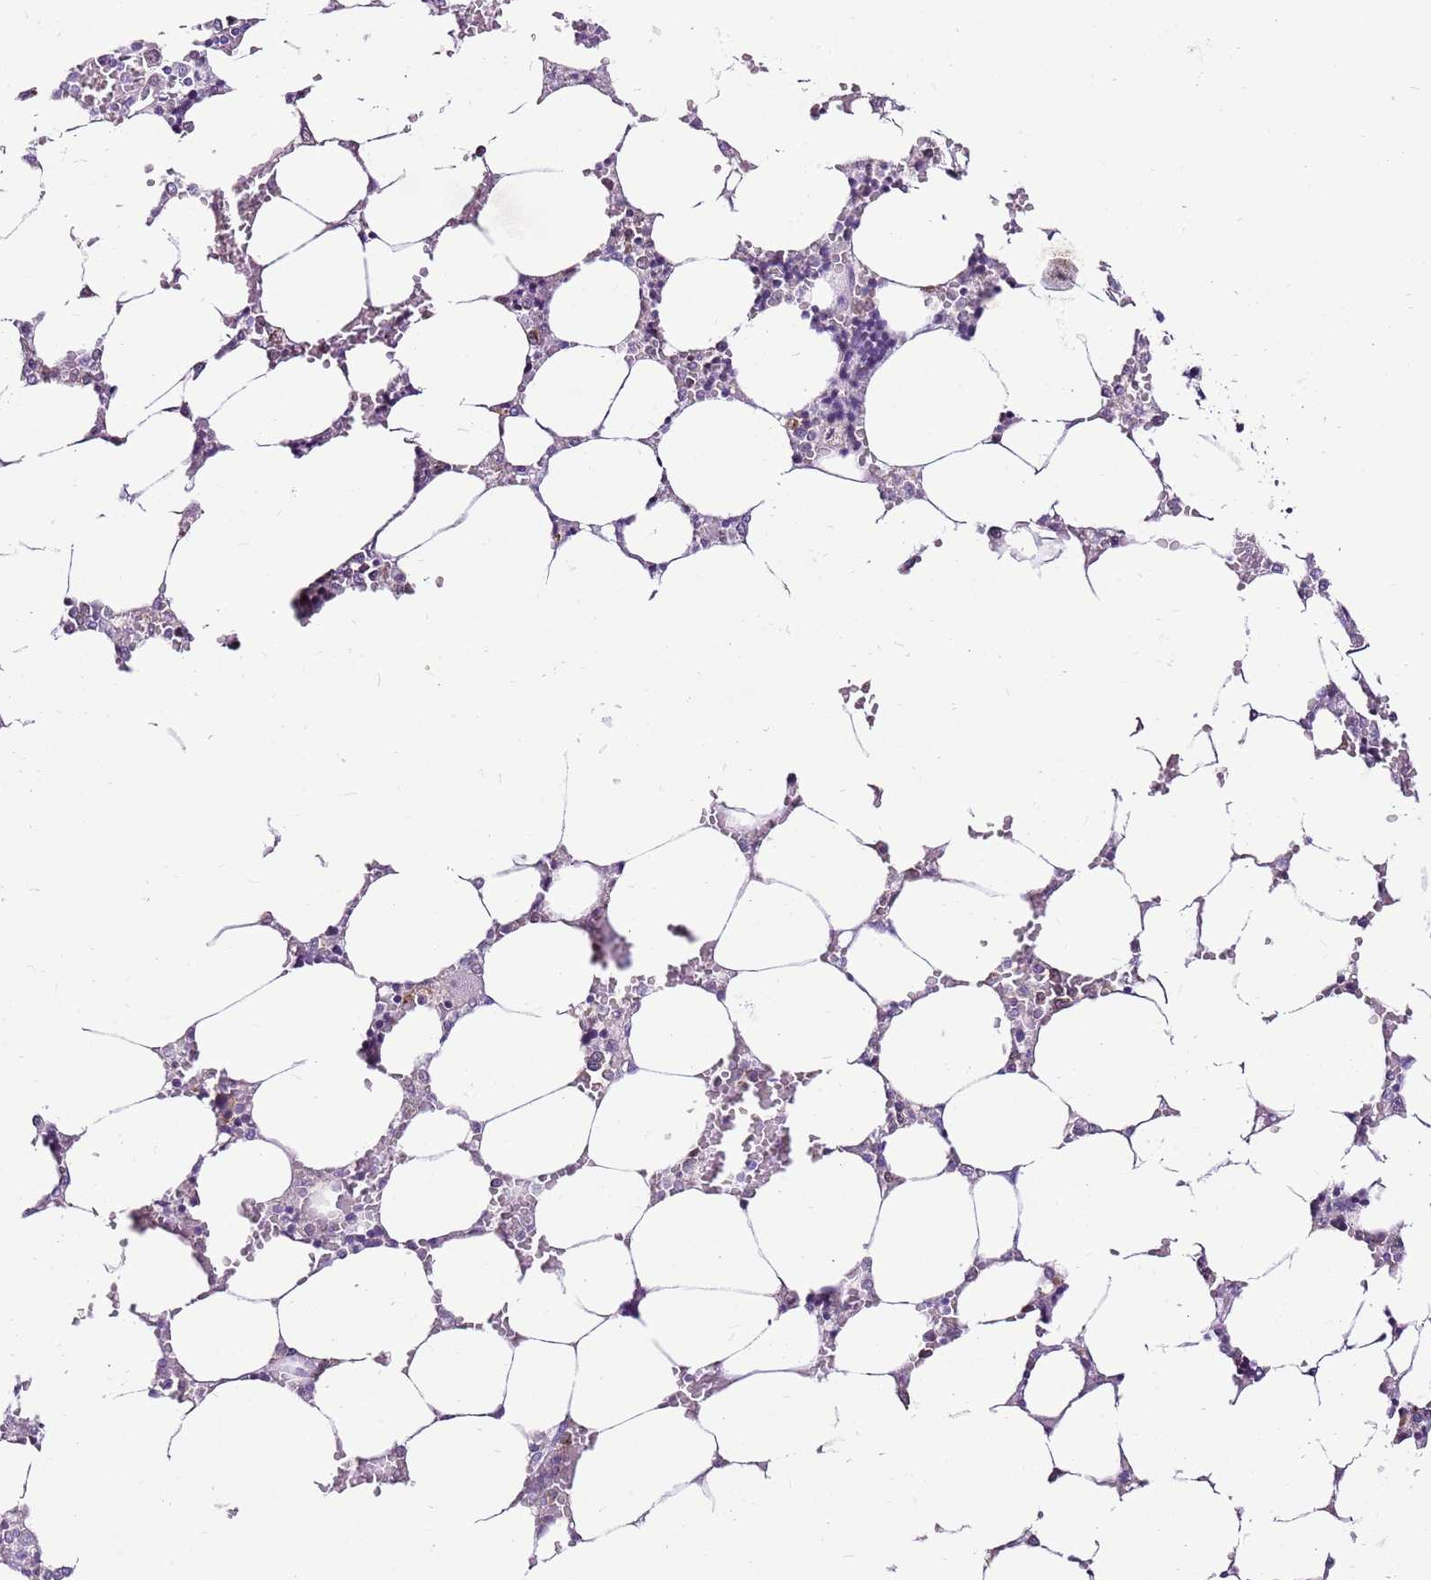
{"staining": {"intensity": "moderate", "quantity": "<25%", "location": "cytoplasmic/membranous"}, "tissue": "bone marrow", "cell_type": "Hematopoietic cells", "image_type": "normal", "snomed": [{"axis": "morphology", "description": "Normal tissue, NOS"}, {"axis": "topography", "description": "Bone marrow"}], "caption": "Immunohistochemical staining of benign bone marrow exhibits moderate cytoplasmic/membranous protein staining in about <25% of hematopoietic cells. (DAB IHC with brightfield microscopy, high magnification).", "gene": "SPC25", "patient": {"sex": "male", "age": 64}}